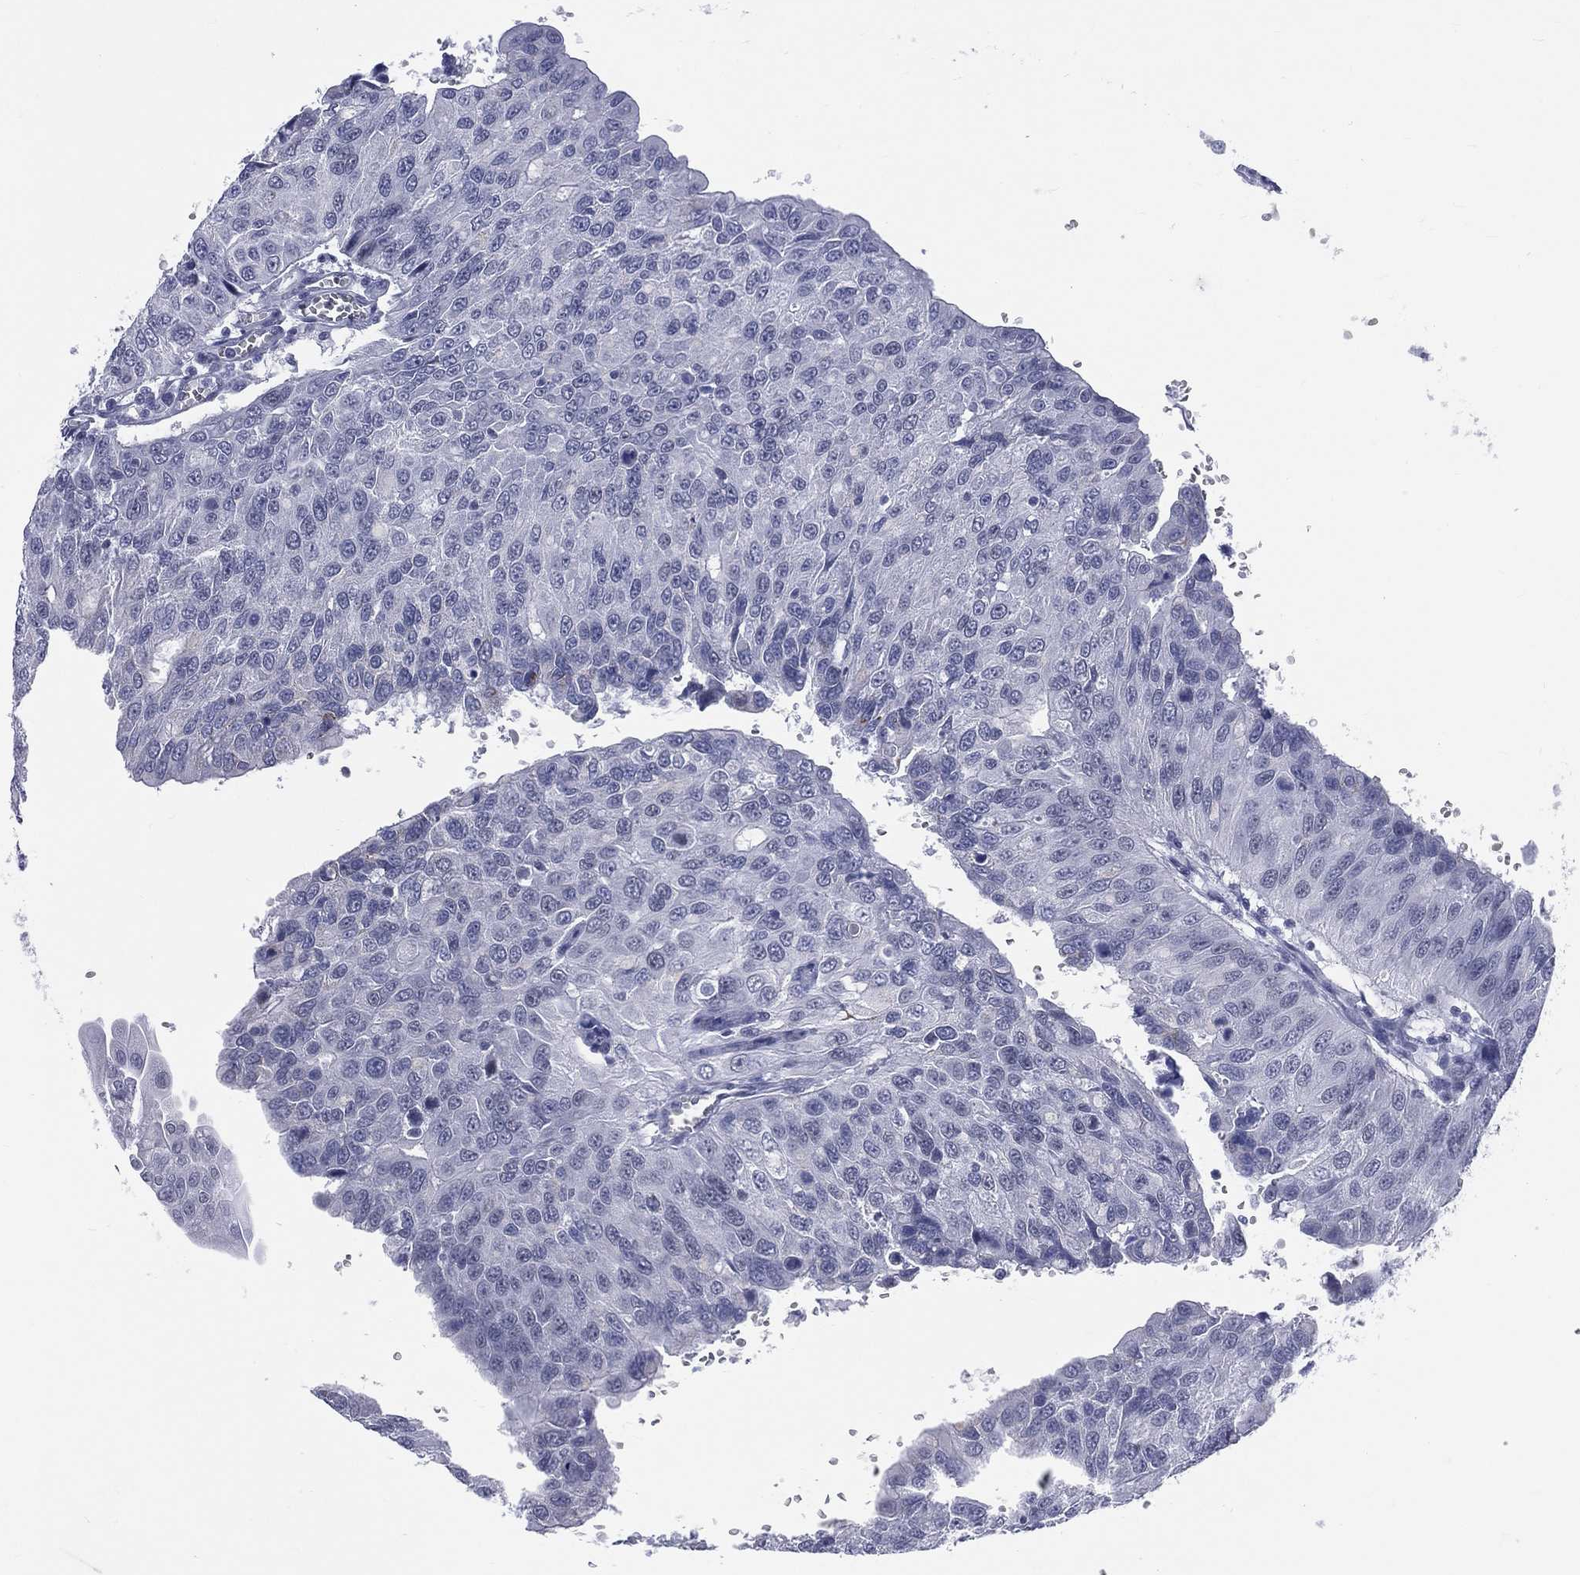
{"staining": {"intensity": "negative", "quantity": "none", "location": "none"}, "tissue": "urothelial cancer", "cell_type": "Tumor cells", "image_type": "cancer", "snomed": [{"axis": "morphology", "description": "Urothelial carcinoma, NOS"}, {"axis": "morphology", "description": "Urothelial carcinoma, High grade"}, {"axis": "topography", "description": "Urinary bladder"}], "caption": "This is an immunohistochemistry (IHC) histopathology image of urothelial cancer. There is no positivity in tumor cells.", "gene": "MLLT10", "patient": {"sex": "female", "age": 73}}